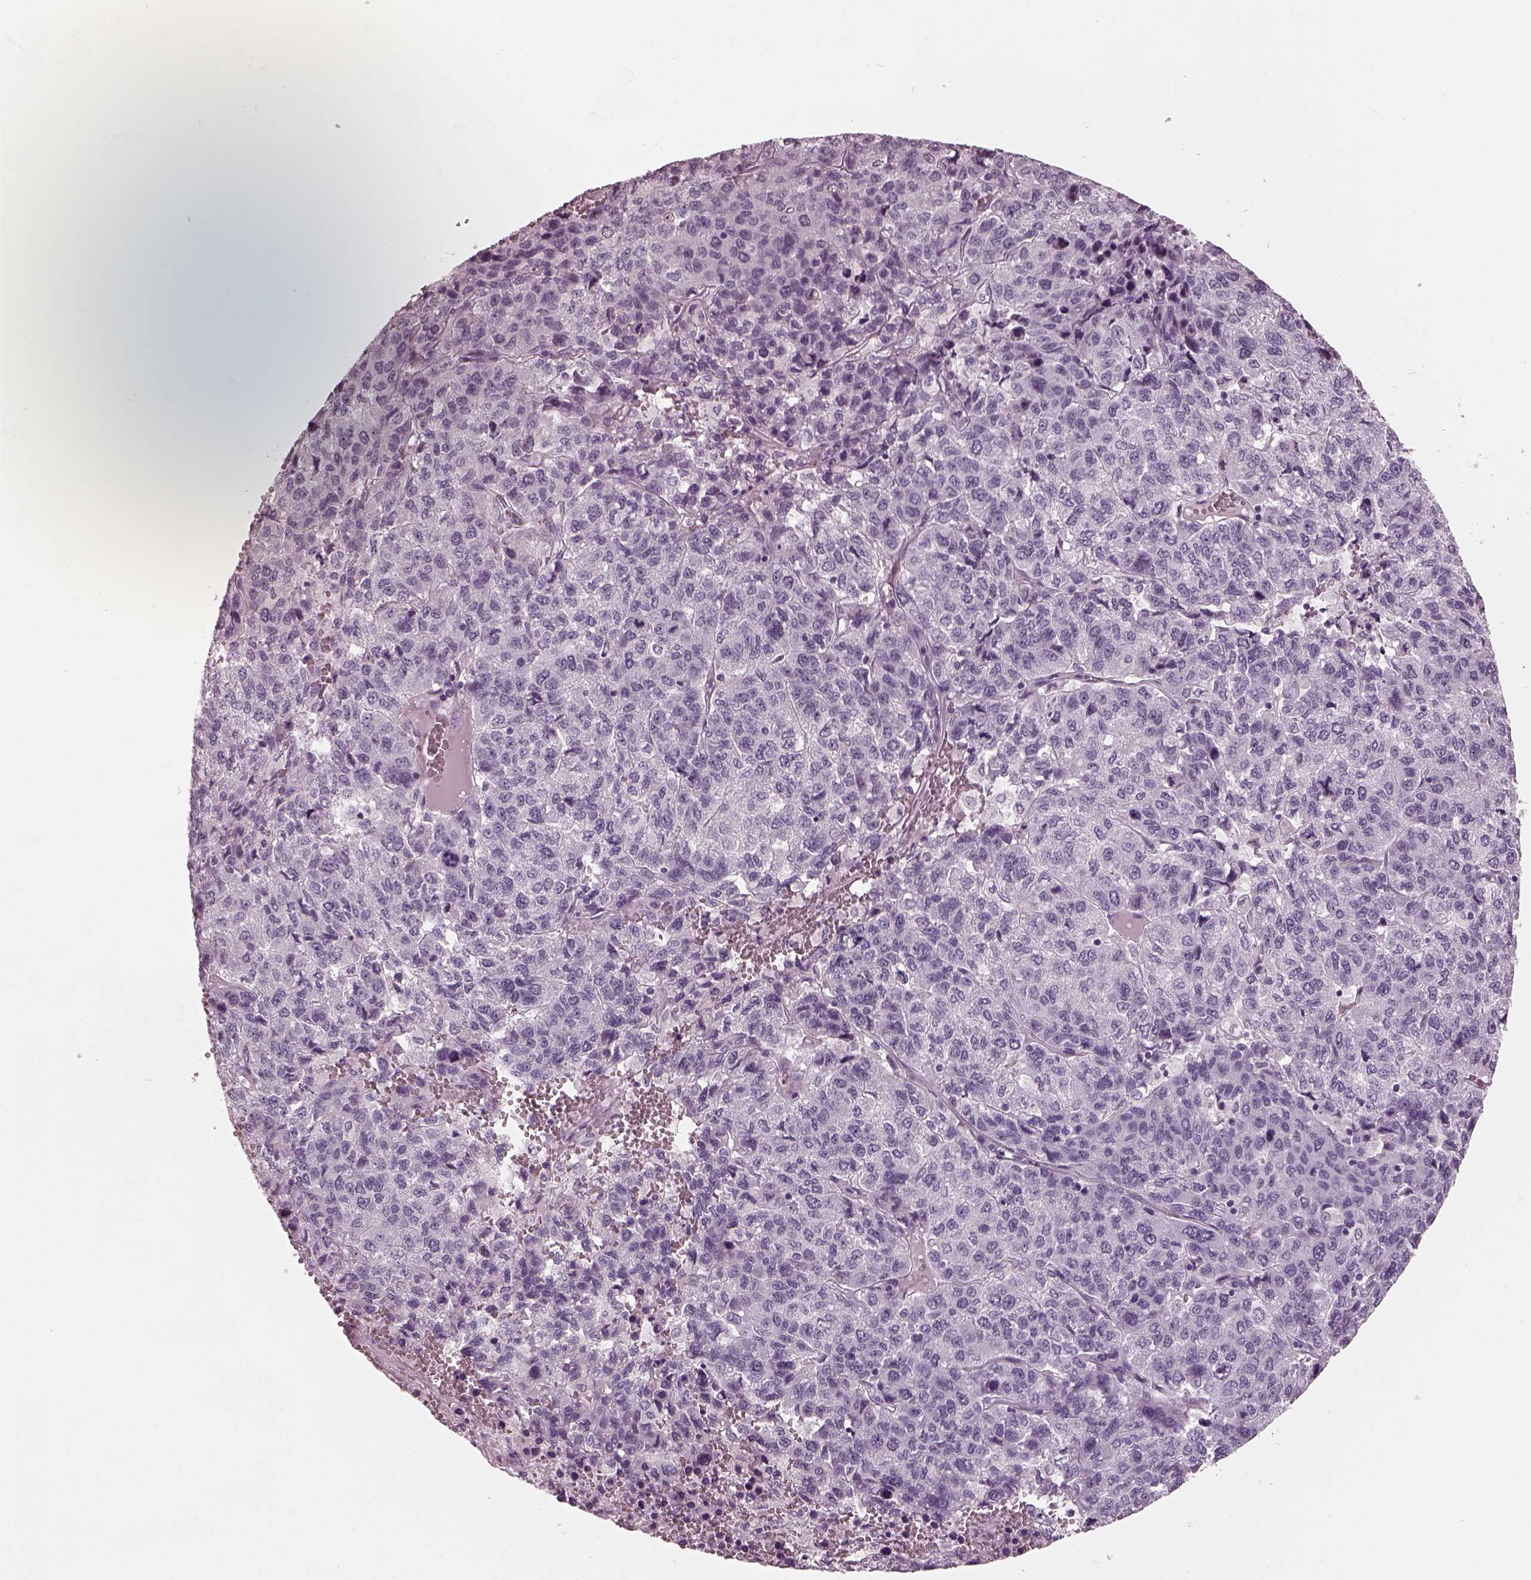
{"staining": {"intensity": "negative", "quantity": "none", "location": "none"}, "tissue": "liver cancer", "cell_type": "Tumor cells", "image_type": "cancer", "snomed": [{"axis": "morphology", "description": "Carcinoma, Hepatocellular, NOS"}, {"axis": "topography", "description": "Liver"}], "caption": "A histopathology image of hepatocellular carcinoma (liver) stained for a protein demonstrates no brown staining in tumor cells.", "gene": "RCVRN", "patient": {"sex": "male", "age": 69}}